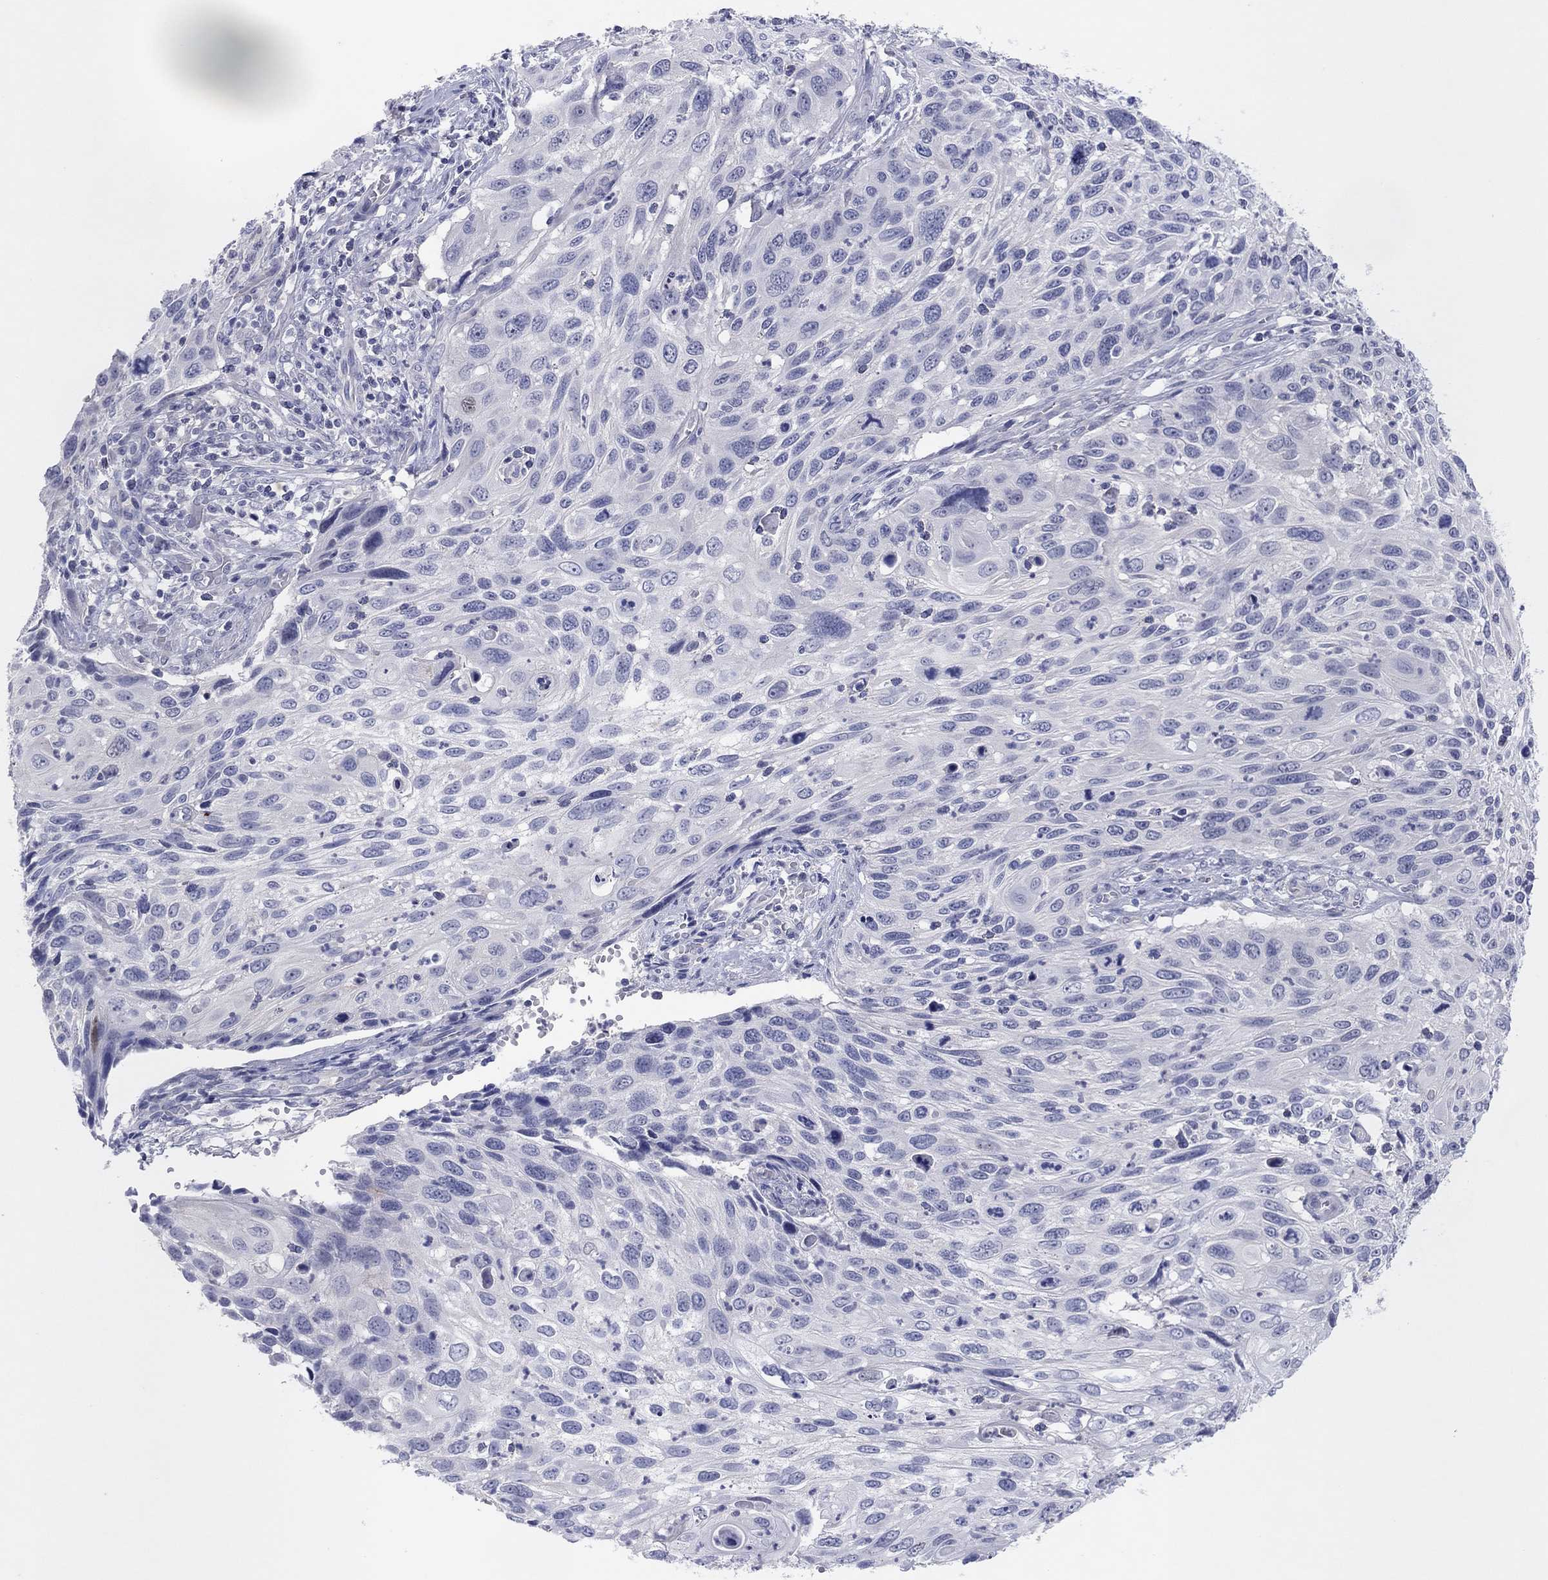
{"staining": {"intensity": "negative", "quantity": "none", "location": "none"}, "tissue": "cervical cancer", "cell_type": "Tumor cells", "image_type": "cancer", "snomed": [{"axis": "morphology", "description": "Squamous cell carcinoma, NOS"}, {"axis": "topography", "description": "Cervix"}], "caption": "Human cervical cancer stained for a protein using immunohistochemistry (IHC) exhibits no expression in tumor cells.", "gene": "CPNE6", "patient": {"sex": "female", "age": 70}}